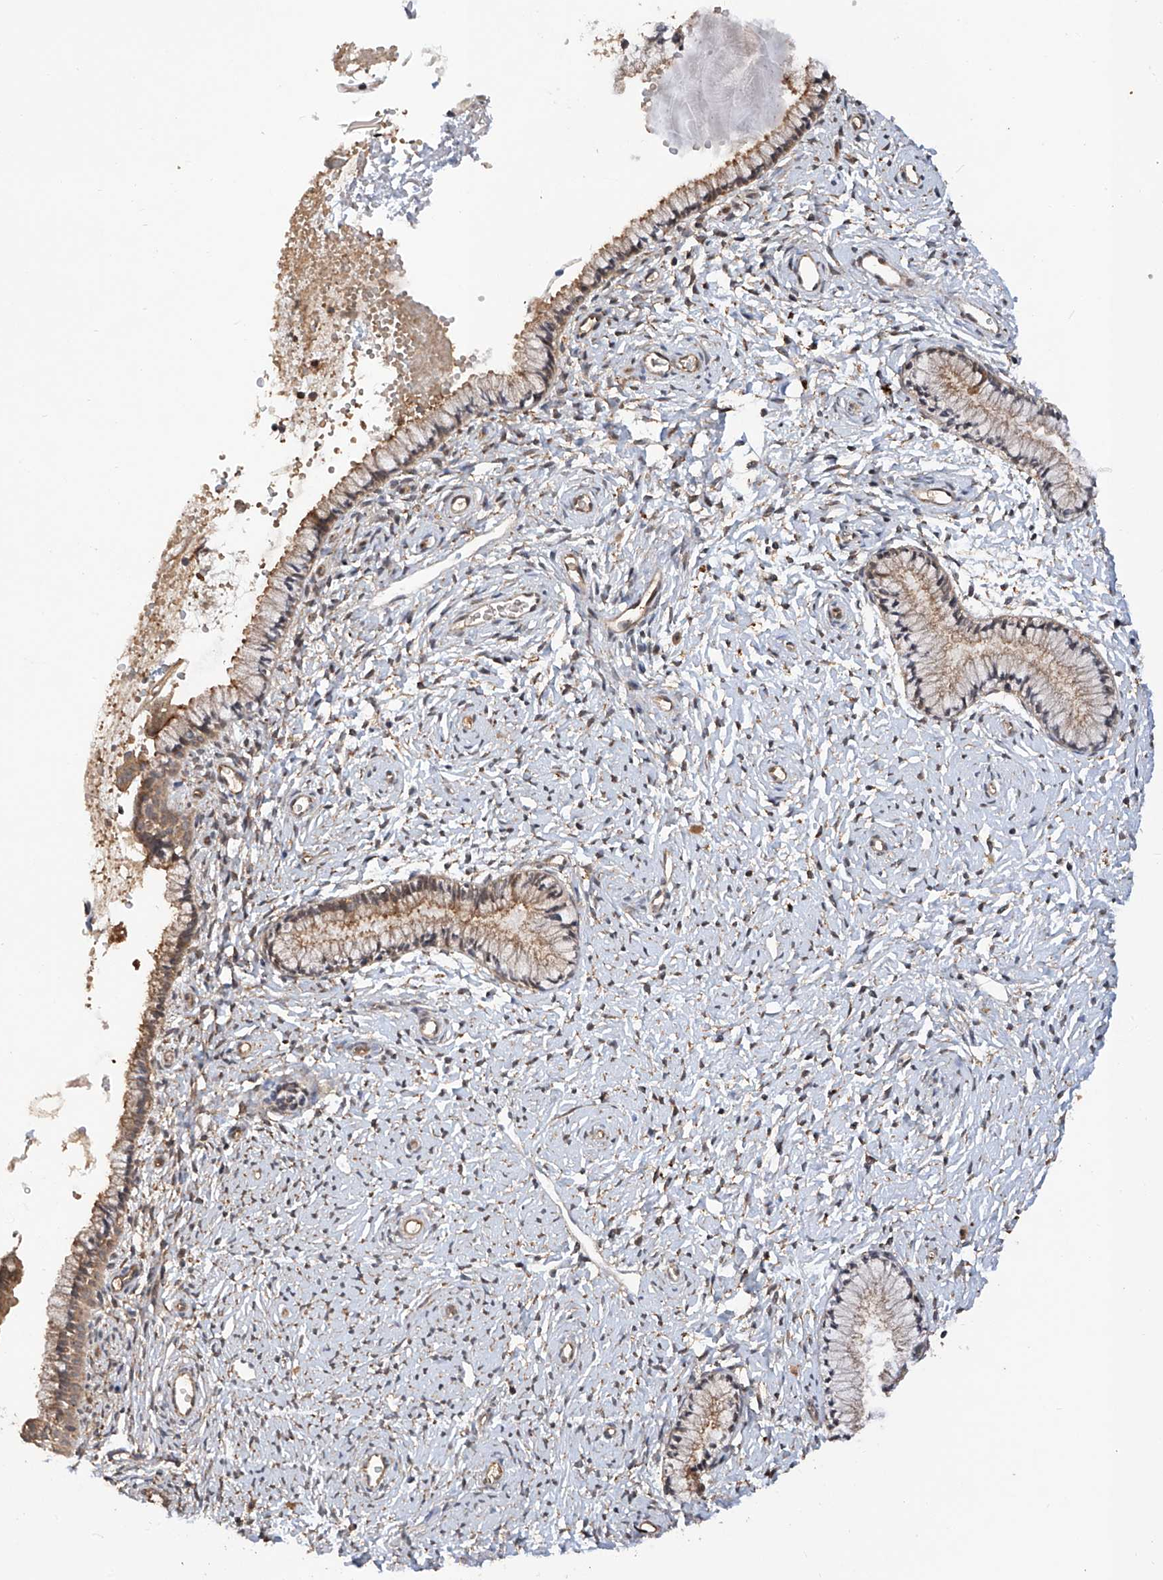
{"staining": {"intensity": "moderate", "quantity": "25%-75%", "location": "cytoplasmic/membranous"}, "tissue": "cervix", "cell_type": "Glandular cells", "image_type": "normal", "snomed": [{"axis": "morphology", "description": "Normal tissue, NOS"}, {"axis": "topography", "description": "Cervix"}], "caption": "Cervix stained with immunohistochemistry (IHC) exhibits moderate cytoplasmic/membranous staining in about 25%-75% of glandular cells. (DAB IHC, brown staining for protein, blue staining for nuclei).", "gene": "RILPL2", "patient": {"sex": "female", "age": 33}}